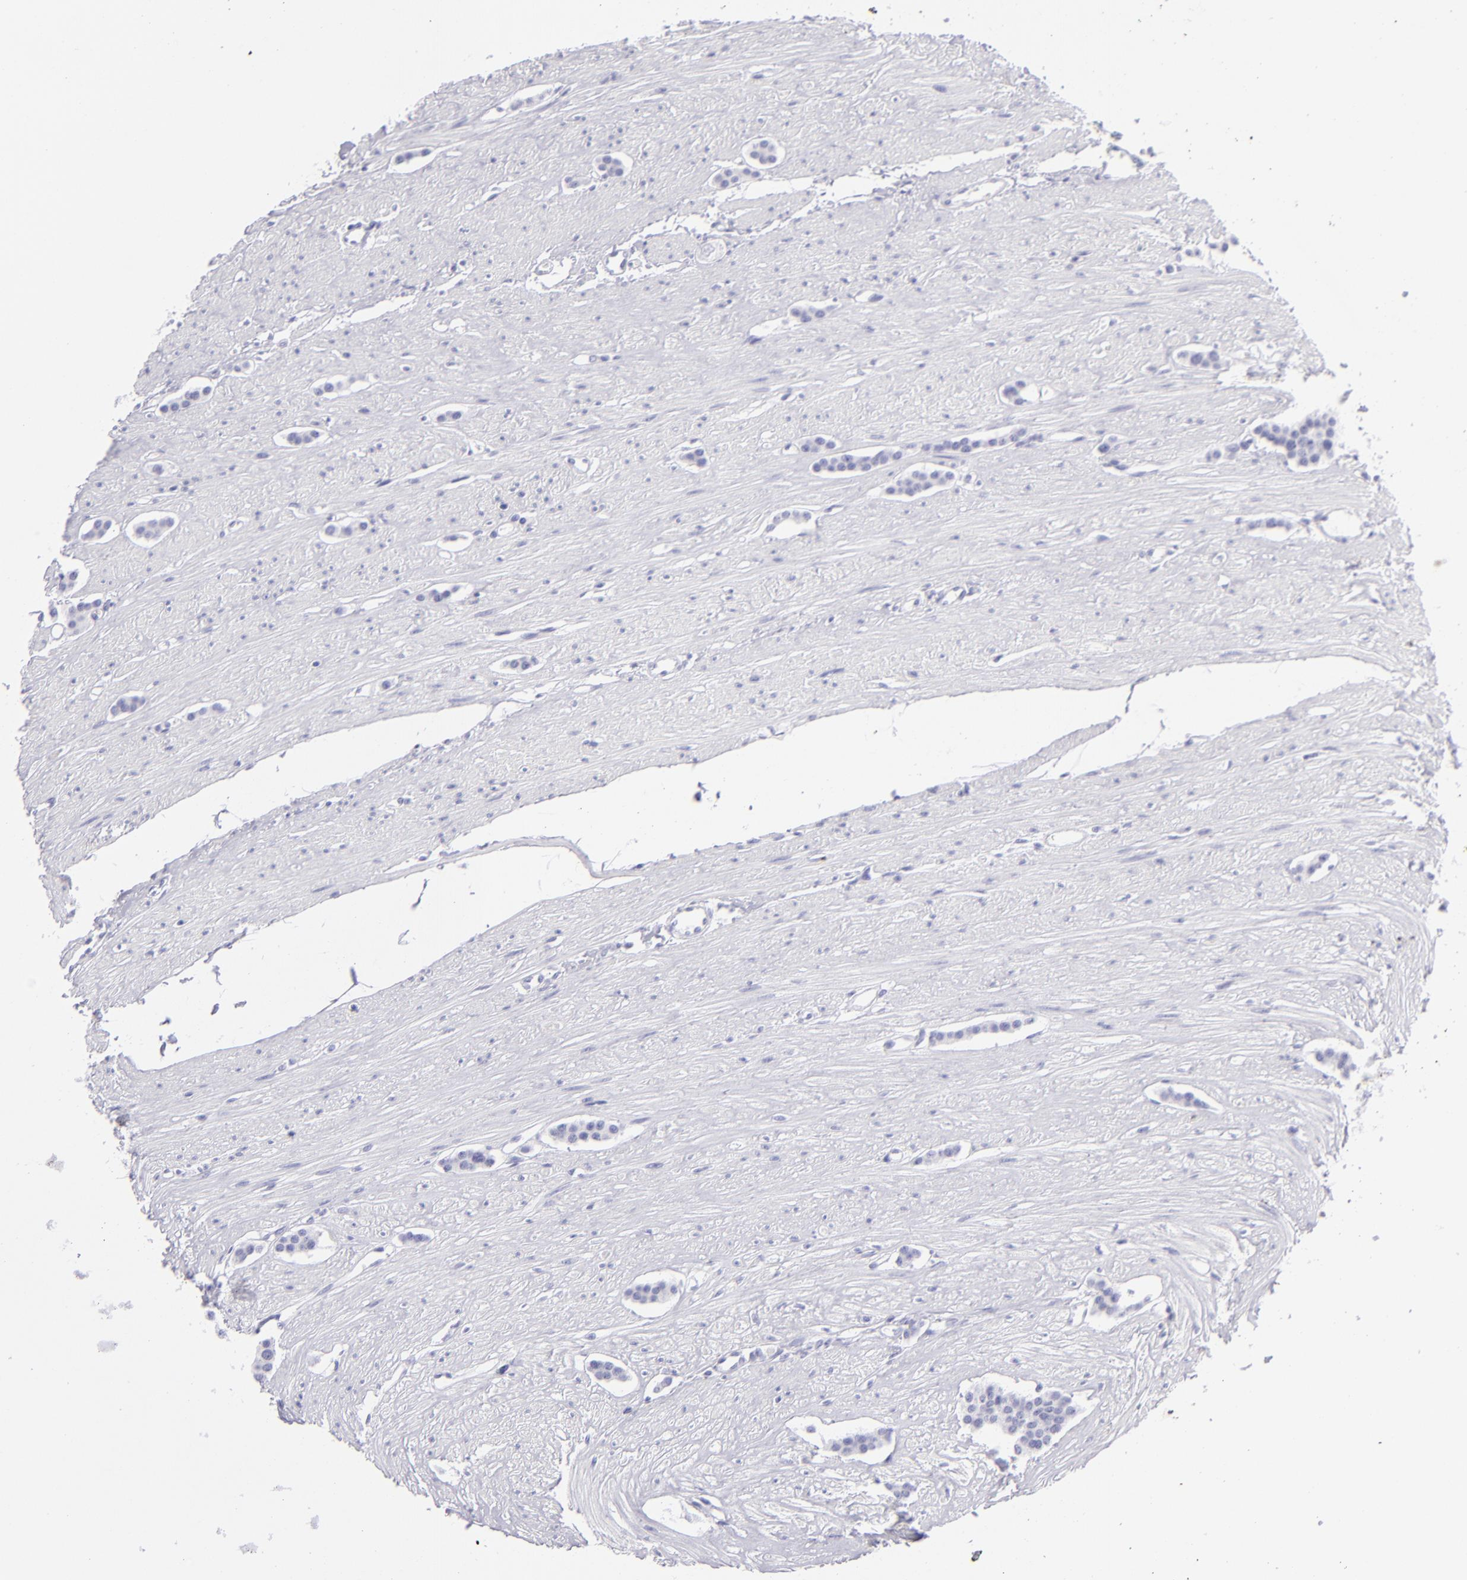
{"staining": {"intensity": "negative", "quantity": "none", "location": "none"}, "tissue": "carcinoid", "cell_type": "Tumor cells", "image_type": "cancer", "snomed": [{"axis": "morphology", "description": "Carcinoid, malignant, NOS"}, {"axis": "topography", "description": "Small intestine"}], "caption": "Tumor cells are negative for protein expression in human carcinoid. The staining is performed using DAB (3,3'-diaminobenzidine) brown chromogen with nuclei counter-stained in using hematoxylin.", "gene": "PVALB", "patient": {"sex": "male", "age": 60}}